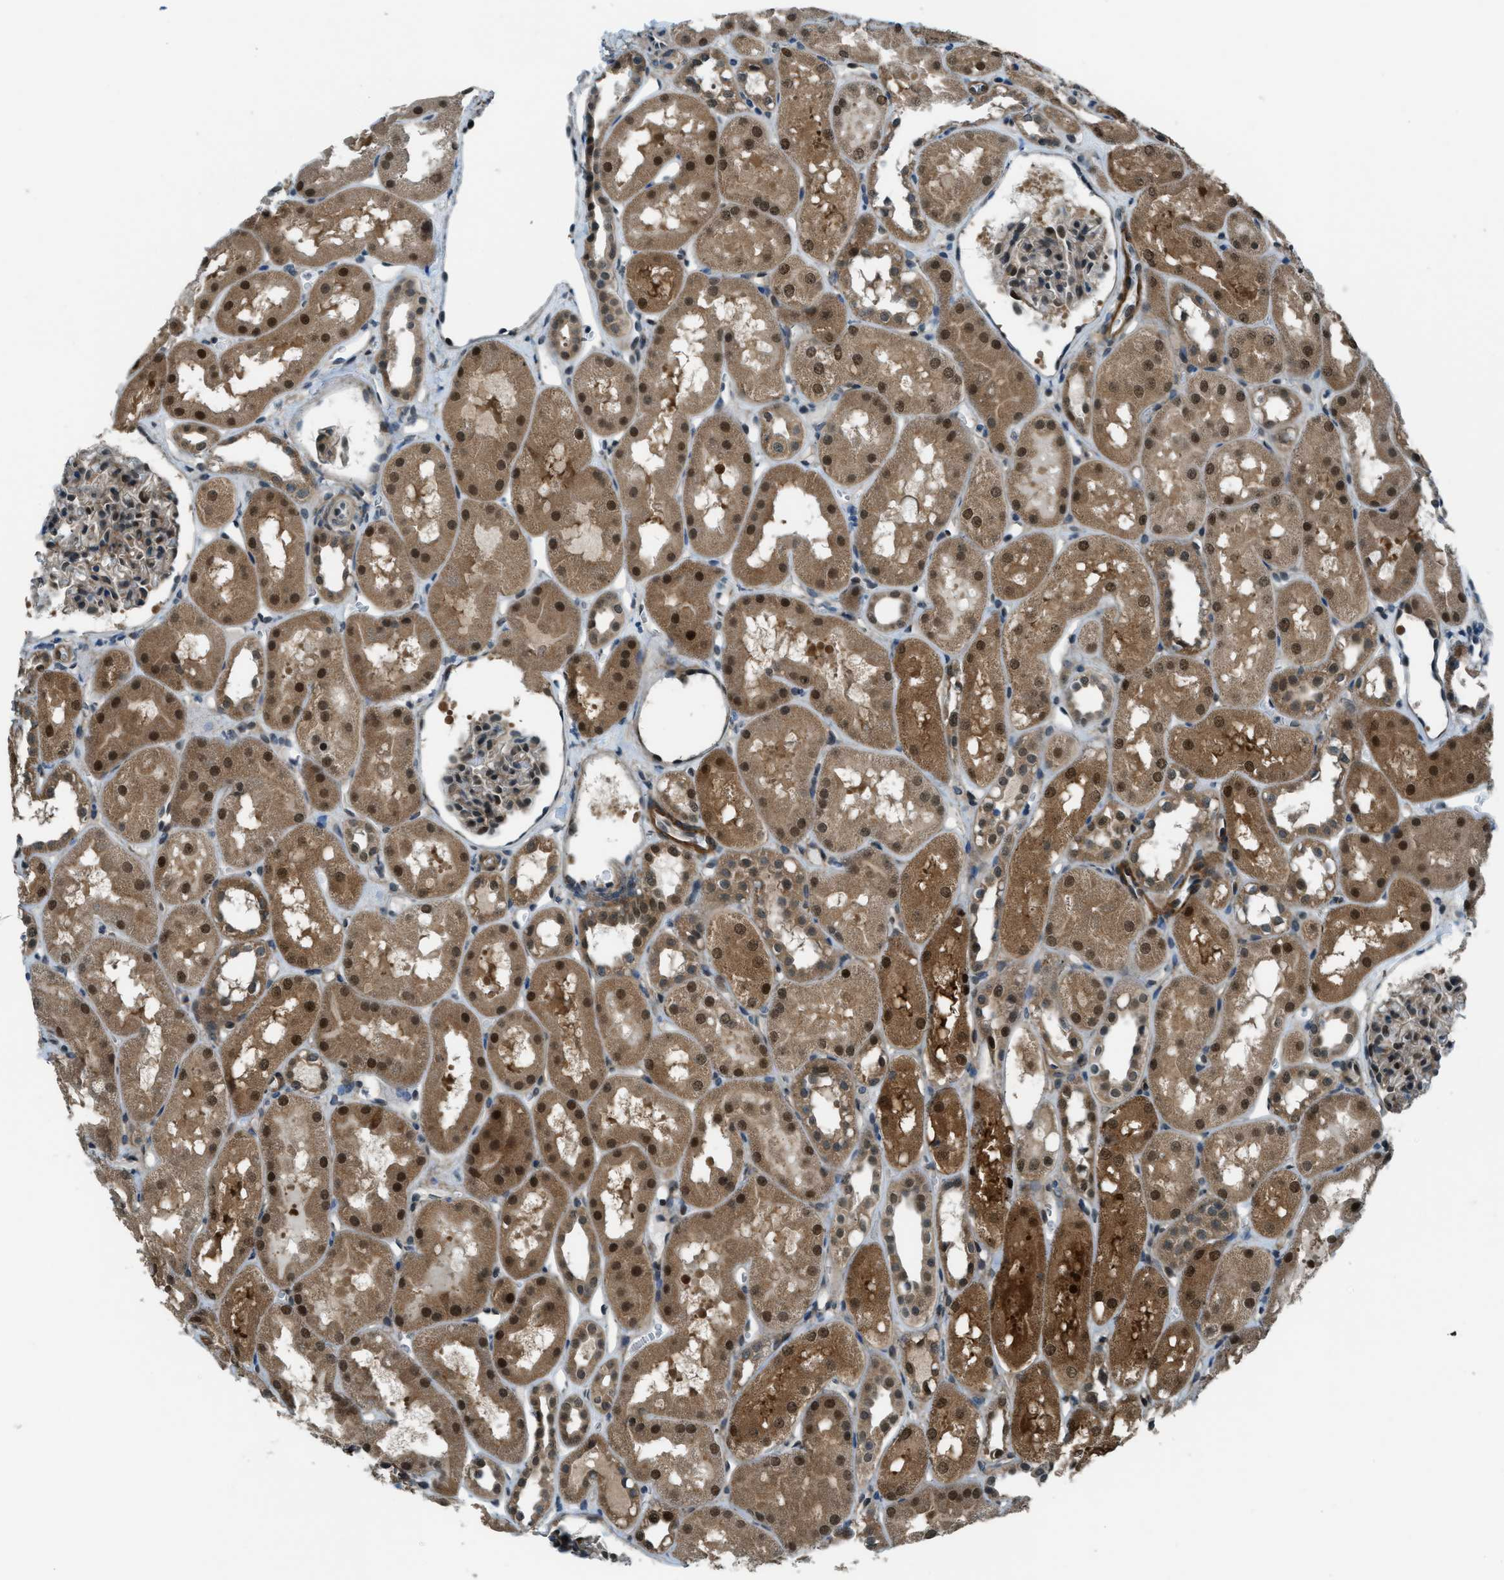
{"staining": {"intensity": "moderate", "quantity": "25%-75%", "location": "cytoplasmic/membranous,nuclear"}, "tissue": "kidney", "cell_type": "Cells in glomeruli", "image_type": "normal", "snomed": [{"axis": "morphology", "description": "Normal tissue, NOS"}, {"axis": "topography", "description": "Kidney"}, {"axis": "topography", "description": "Urinary bladder"}], "caption": "Immunohistochemistry (IHC) histopathology image of unremarkable kidney: kidney stained using IHC shows medium levels of moderate protein expression localized specifically in the cytoplasmic/membranous,nuclear of cells in glomeruli, appearing as a cytoplasmic/membranous,nuclear brown color.", "gene": "NPEPL1", "patient": {"sex": "male", "age": 16}}